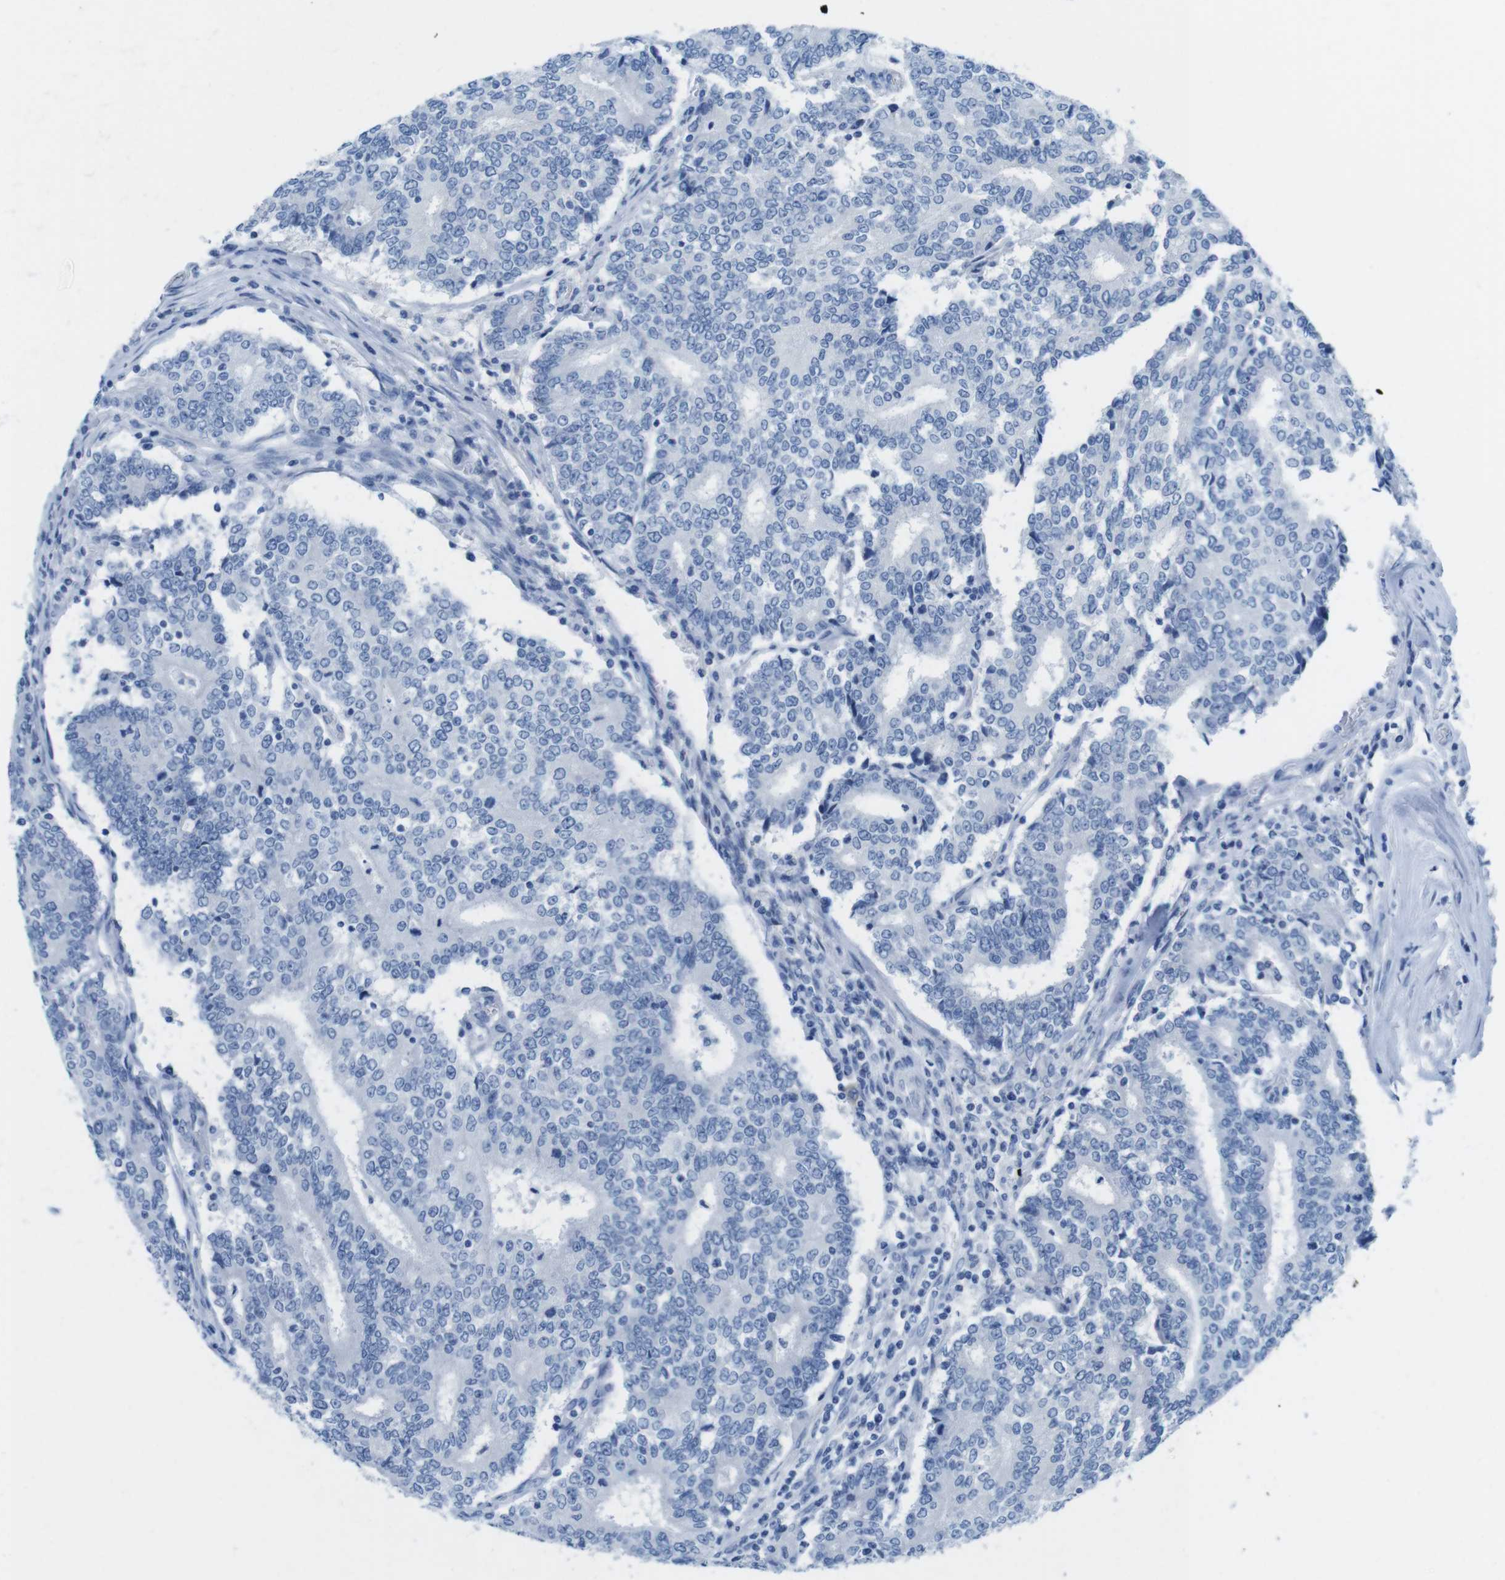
{"staining": {"intensity": "negative", "quantity": "none", "location": "none"}, "tissue": "prostate cancer", "cell_type": "Tumor cells", "image_type": "cancer", "snomed": [{"axis": "morphology", "description": "Normal tissue, NOS"}, {"axis": "morphology", "description": "Adenocarcinoma, High grade"}, {"axis": "topography", "description": "Prostate"}, {"axis": "topography", "description": "Seminal veicle"}], "caption": "Immunohistochemistry of prostate adenocarcinoma (high-grade) demonstrates no expression in tumor cells.", "gene": "GAP43", "patient": {"sex": "male", "age": 55}}